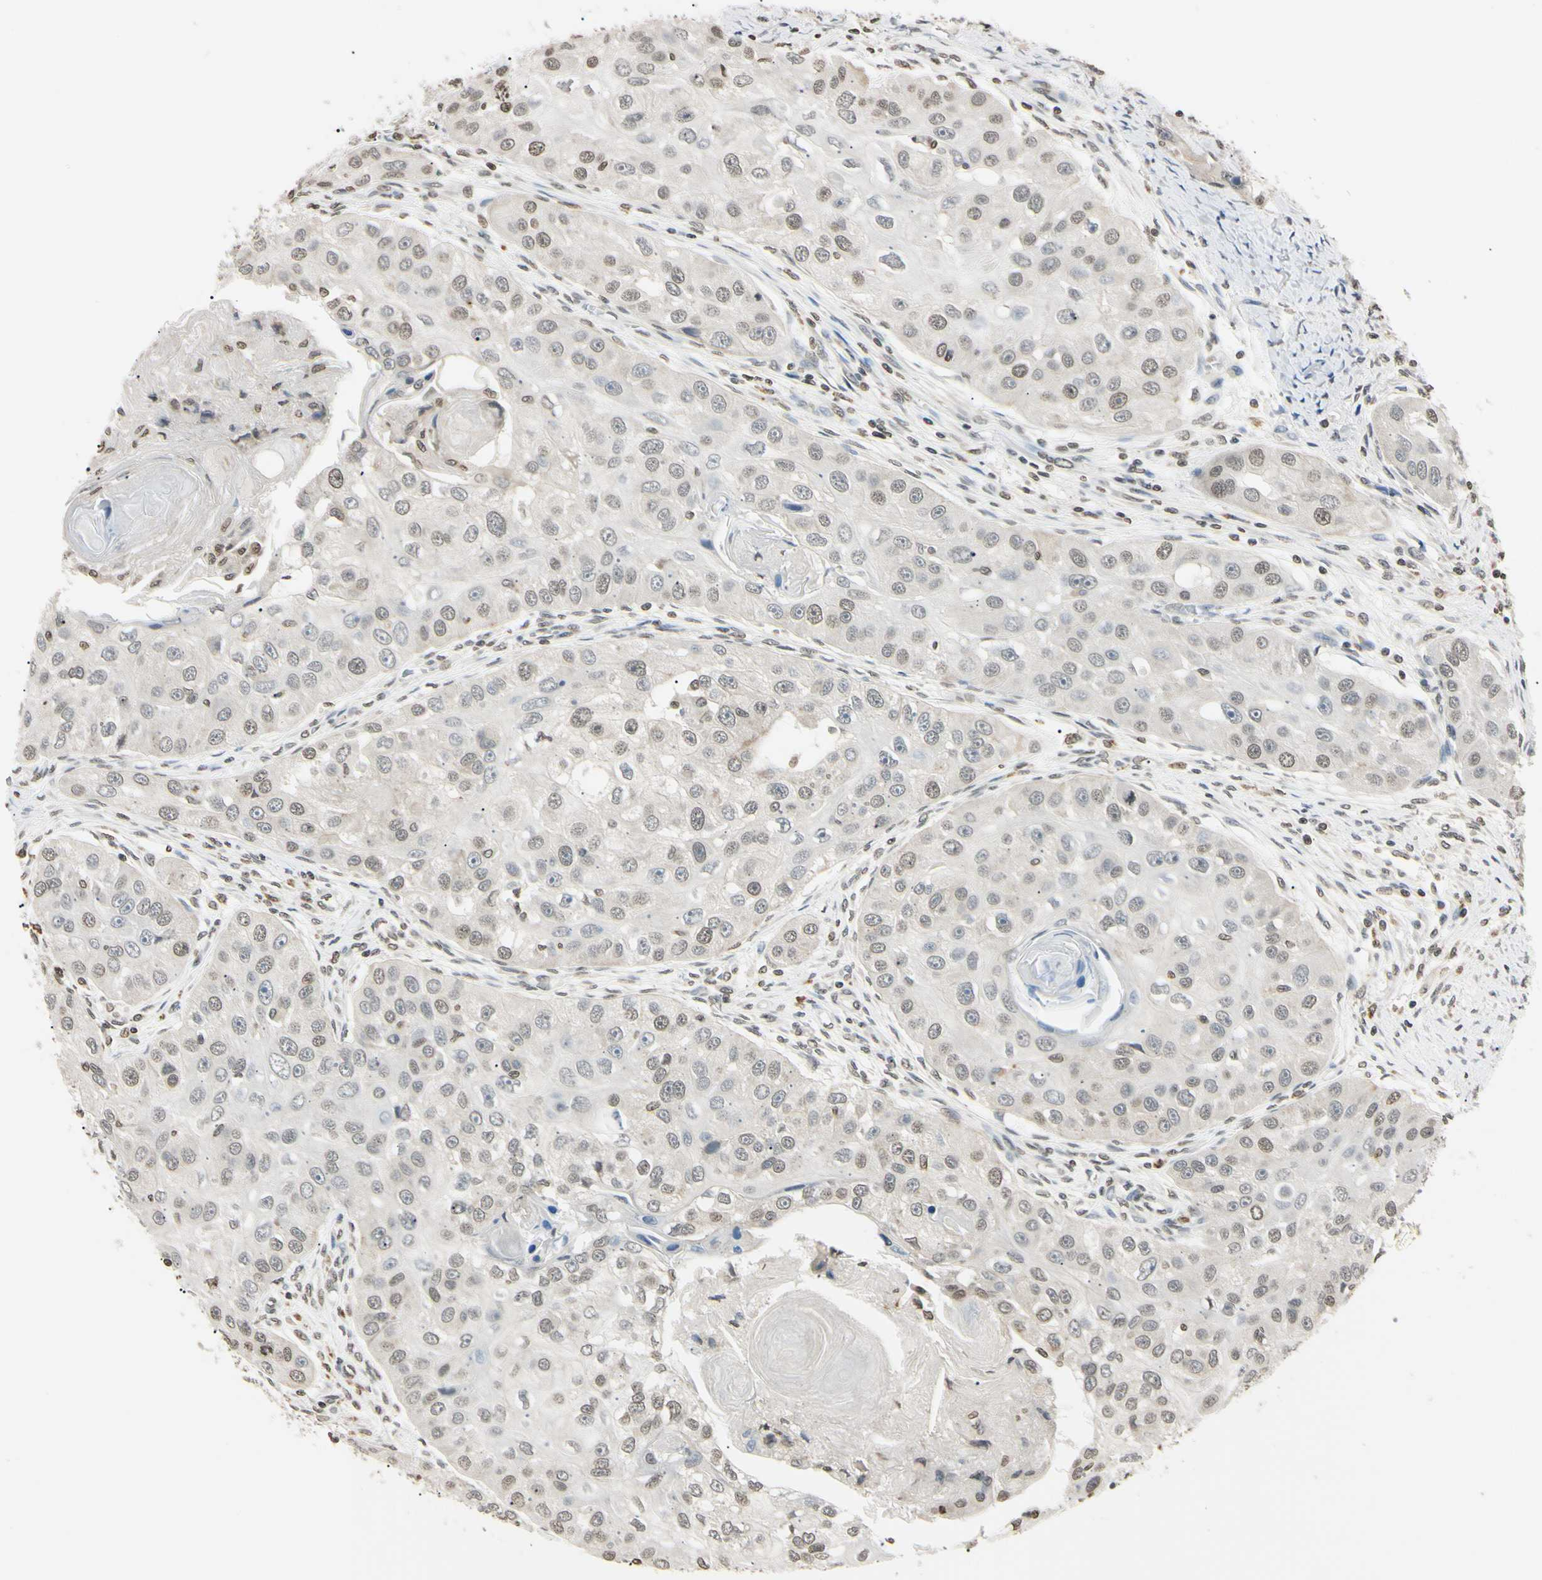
{"staining": {"intensity": "weak", "quantity": "25%-75%", "location": "nuclear"}, "tissue": "head and neck cancer", "cell_type": "Tumor cells", "image_type": "cancer", "snomed": [{"axis": "morphology", "description": "Normal tissue, NOS"}, {"axis": "morphology", "description": "Squamous cell carcinoma, NOS"}, {"axis": "topography", "description": "Skeletal muscle"}, {"axis": "topography", "description": "Head-Neck"}], "caption": "Tumor cells show low levels of weak nuclear expression in about 25%-75% of cells in head and neck cancer.", "gene": "CDC45", "patient": {"sex": "male", "age": 51}}